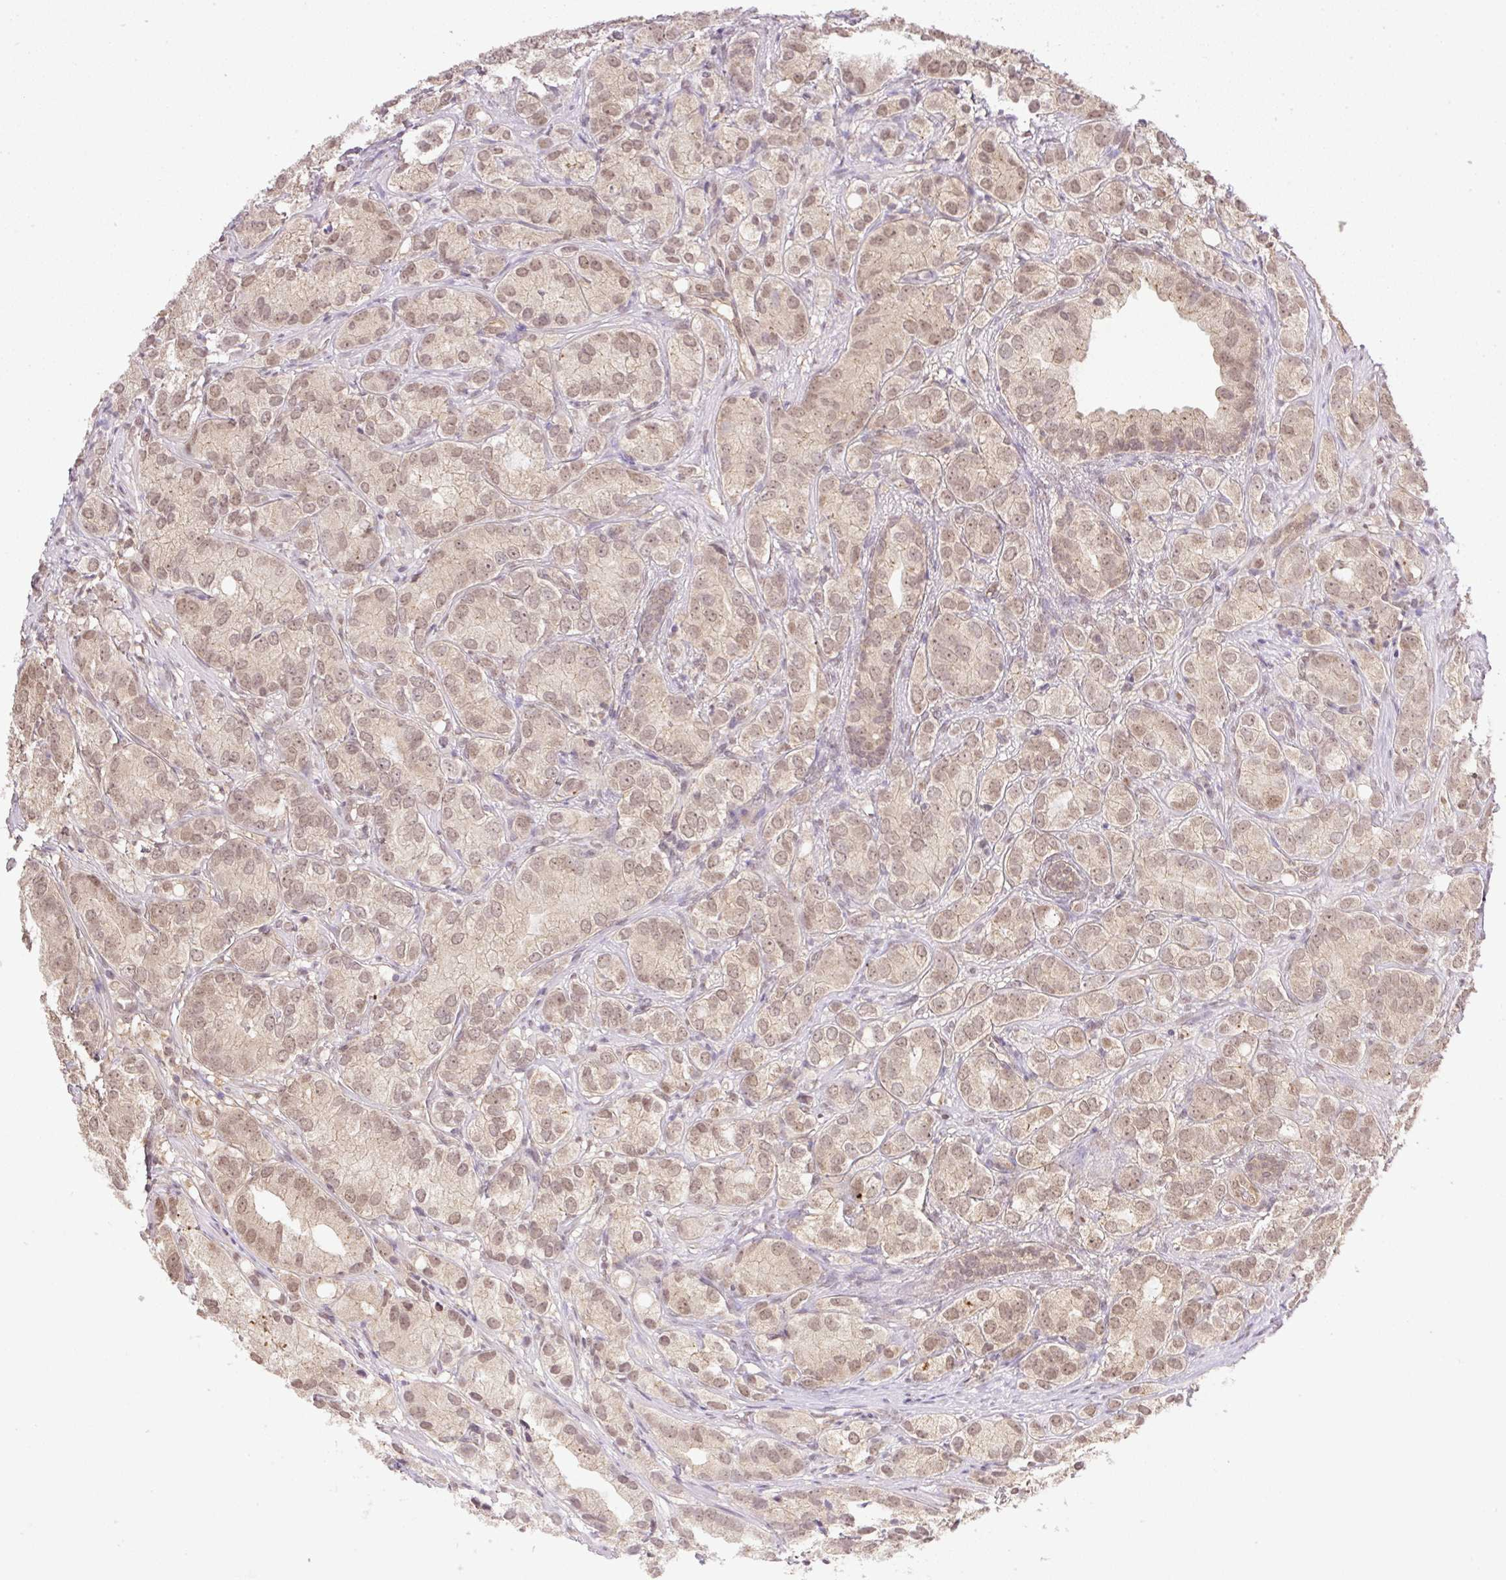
{"staining": {"intensity": "weak", "quantity": ">75%", "location": "nuclear"}, "tissue": "prostate cancer", "cell_type": "Tumor cells", "image_type": "cancer", "snomed": [{"axis": "morphology", "description": "Adenocarcinoma, High grade"}, {"axis": "topography", "description": "Prostate"}], "caption": "Prostate cancer stained with DAB IHC shows low levels of weak nuclear staining in about >75% of tumor cells.", "gene": "VPS25", "patient": {"sex": "male", "age": 82}}